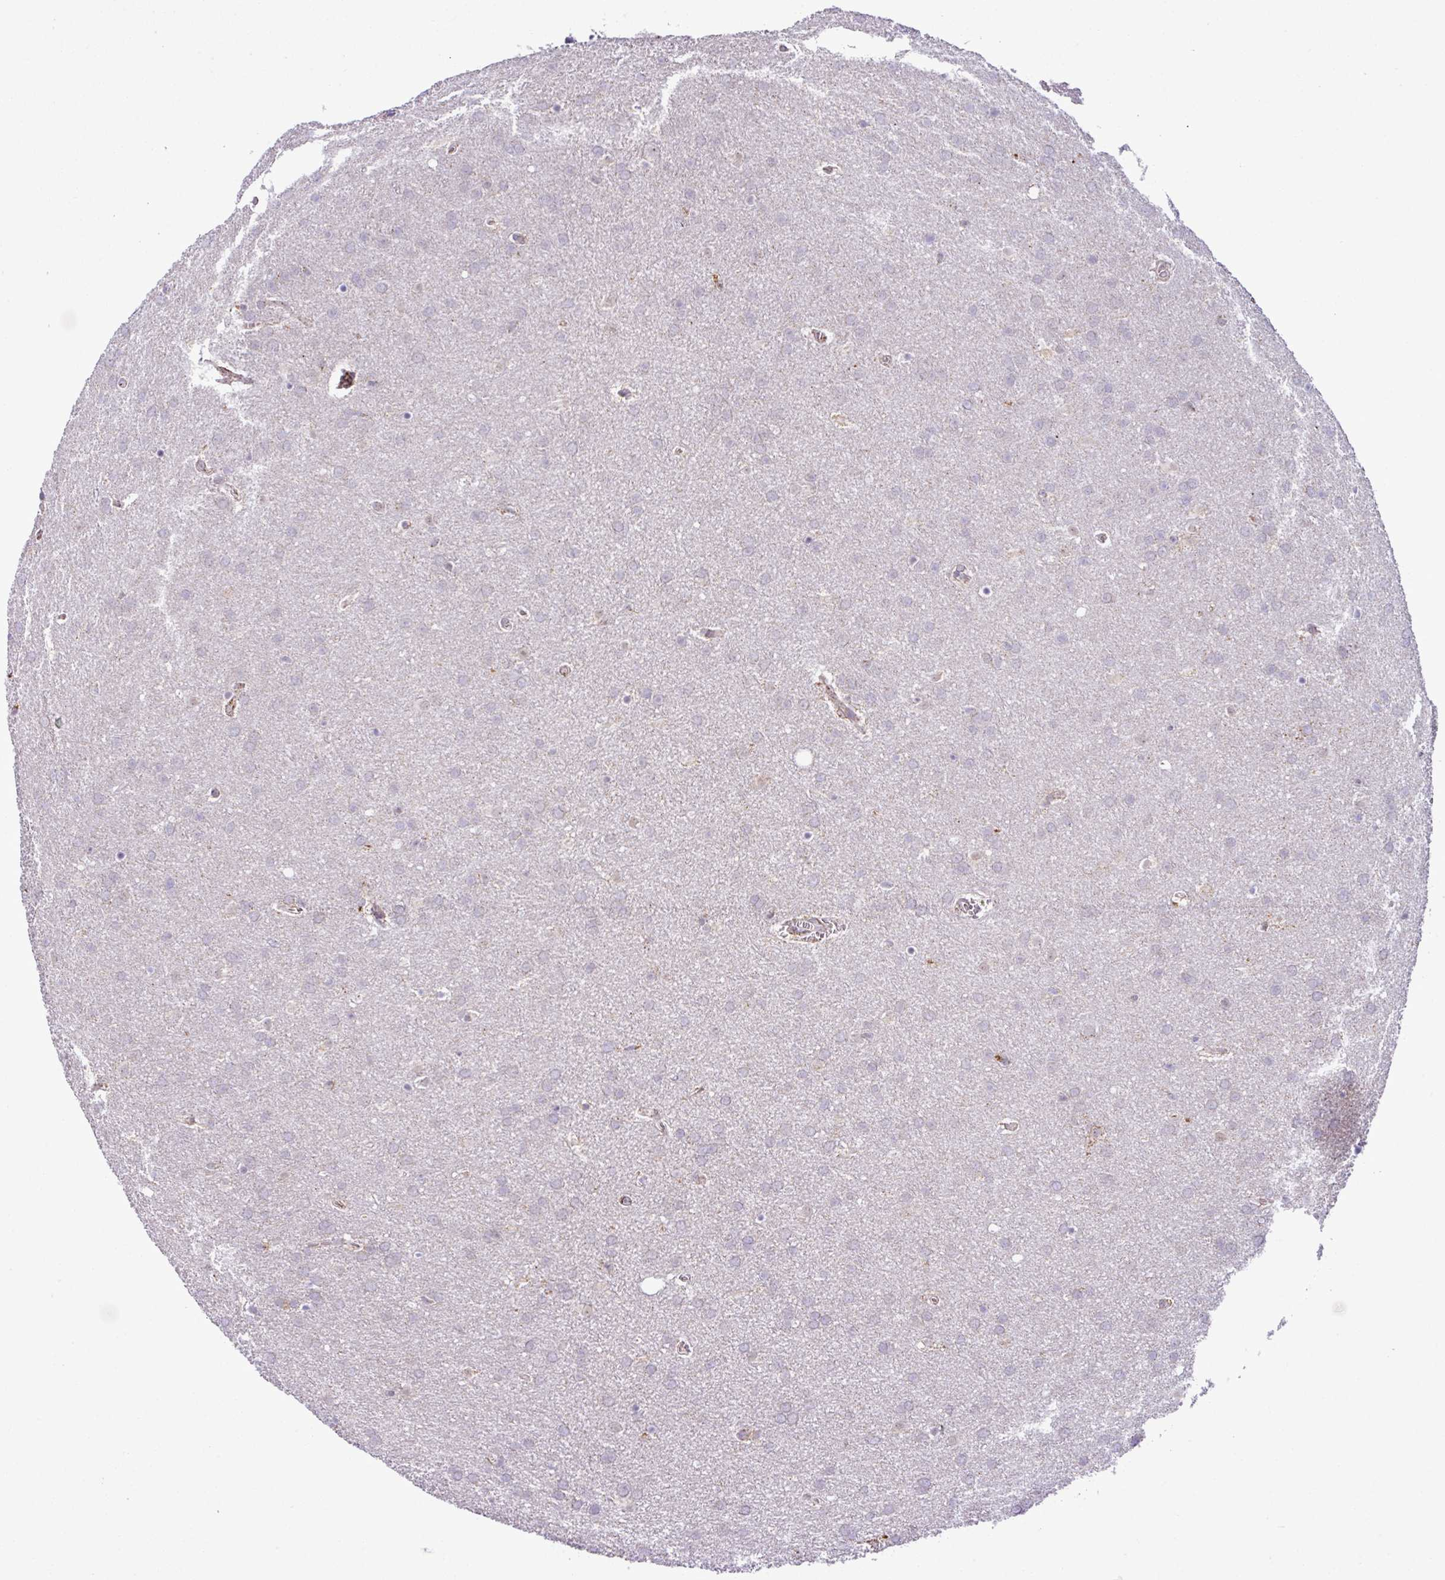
{"staining": {"intensity": "negative", "quantity": "none", "location": "none"}, "tissue": "glioma", "cell_type": "Tumor cells", "image_type": "cancer", "snomed": [{"axis": "morphology", "description": "Glioma, malignant, Low grade"}, {"axis": "topography", "description": "Brain"}], "caption": "IHC micrograph of neoplastic tissue: glioma stained with DAB (3,3'-diaminobenzidine) exhibits no significant protein staining in tumor cells.", "gene": "SGPP1", "patient": {"sex": "female", "age": 32}}